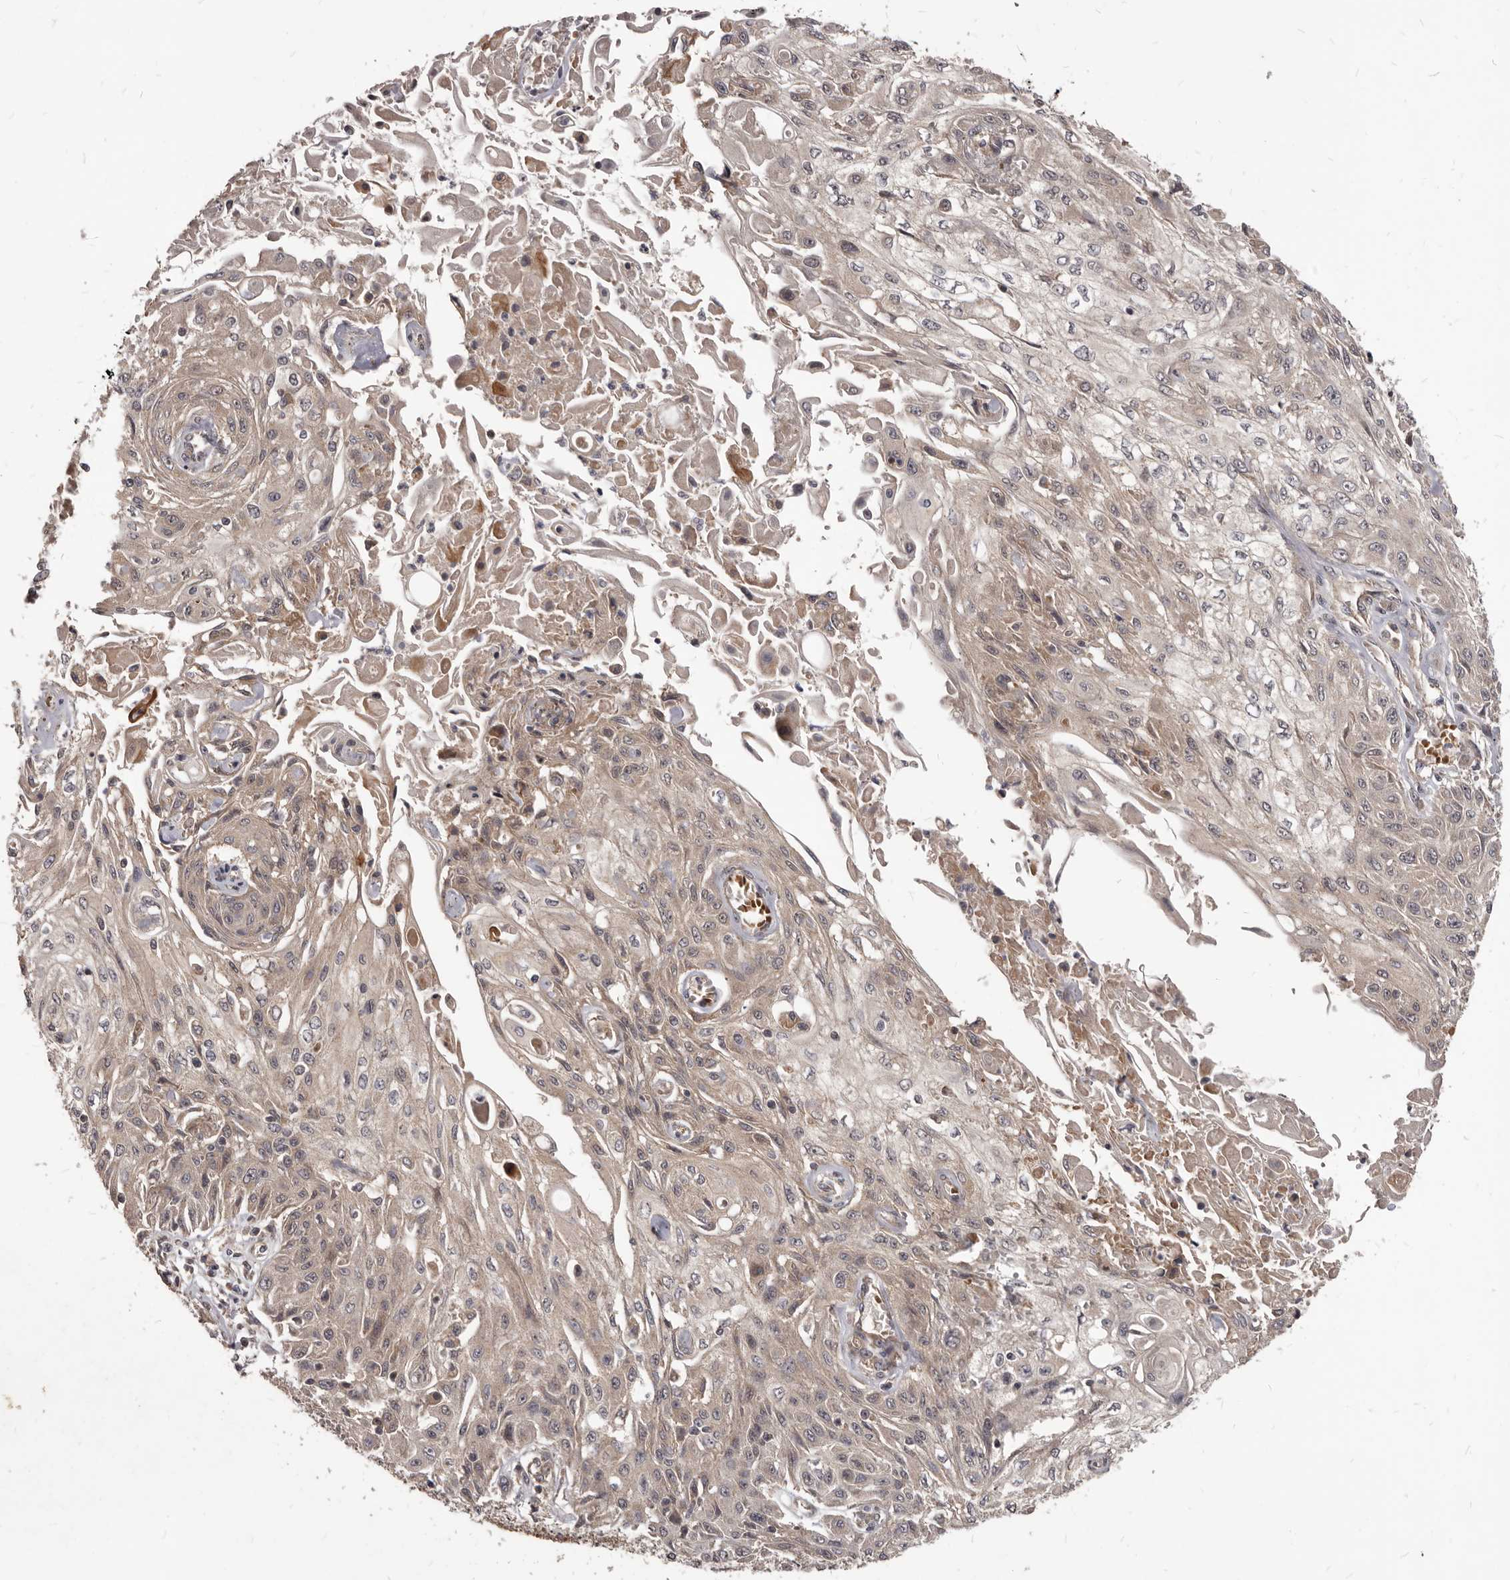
{"staining": {"intensity": "weak", "quantity": "<25%", "location": "cytoplasmic/membranous"}, "tissue": "skin cancer", "cell_type": "Tumor cells", "image_type": "cancer", "snomed": [{"axis": "morphology", "description": "Squamous cell carcinoma, NOS"}, {"axis": "morphology", "description": "Squamous cell carcinoma, metastatic, NOS"}, {"axis": "topography", "description": "Skin"}, {"axis": "topography", "description": "Lymph node"}], "caption": "Histopathology image shows no protein positivity in tumor cells of metastatic squamous cell carcinoma (skin) tissue.", "gene": "GABPB2", "patient": {"sex": "male", "age": 75}}